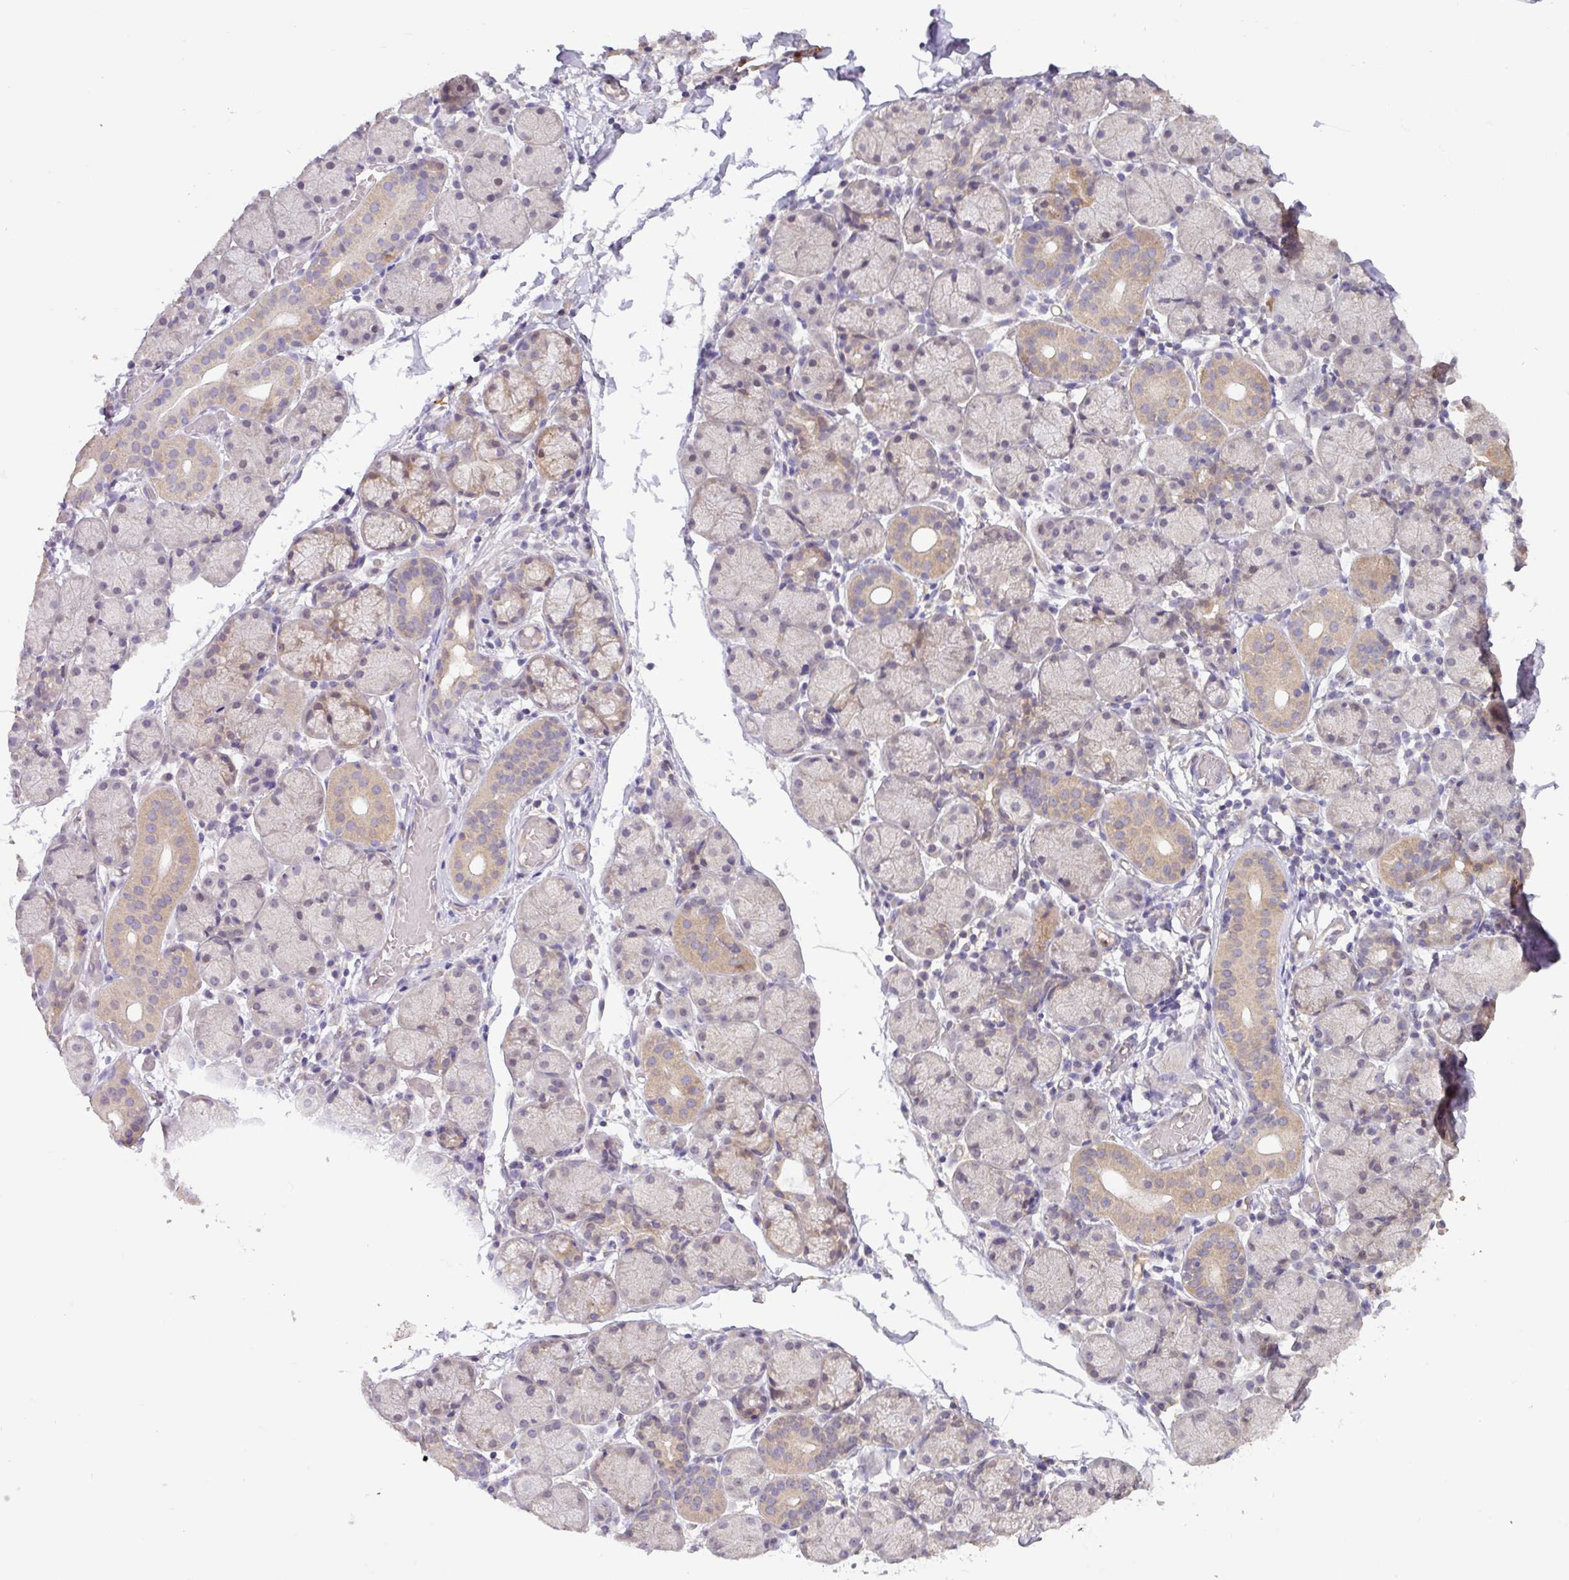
{"staining": {"intensity": "moderate", "quantity": "<25%", "location": "cytoplasmic/membranous"}, "tissue": "salivary gland", "cell_type": "Glandular cells", "image_type": "normal", "snomed": [{"axis": "morphology", "description": "Normal tissue, NOS"}, {"axis": "topography", "description": "Salivary gland"}], "caption": "IHC (DAB) staining of normal human salivary gland reveals moderate cytoplasmic/membranous protein staining in approximately <25% of glandular cells.", "gene": "GCNT7", "patient": {"sex": "female", "age": 24}}